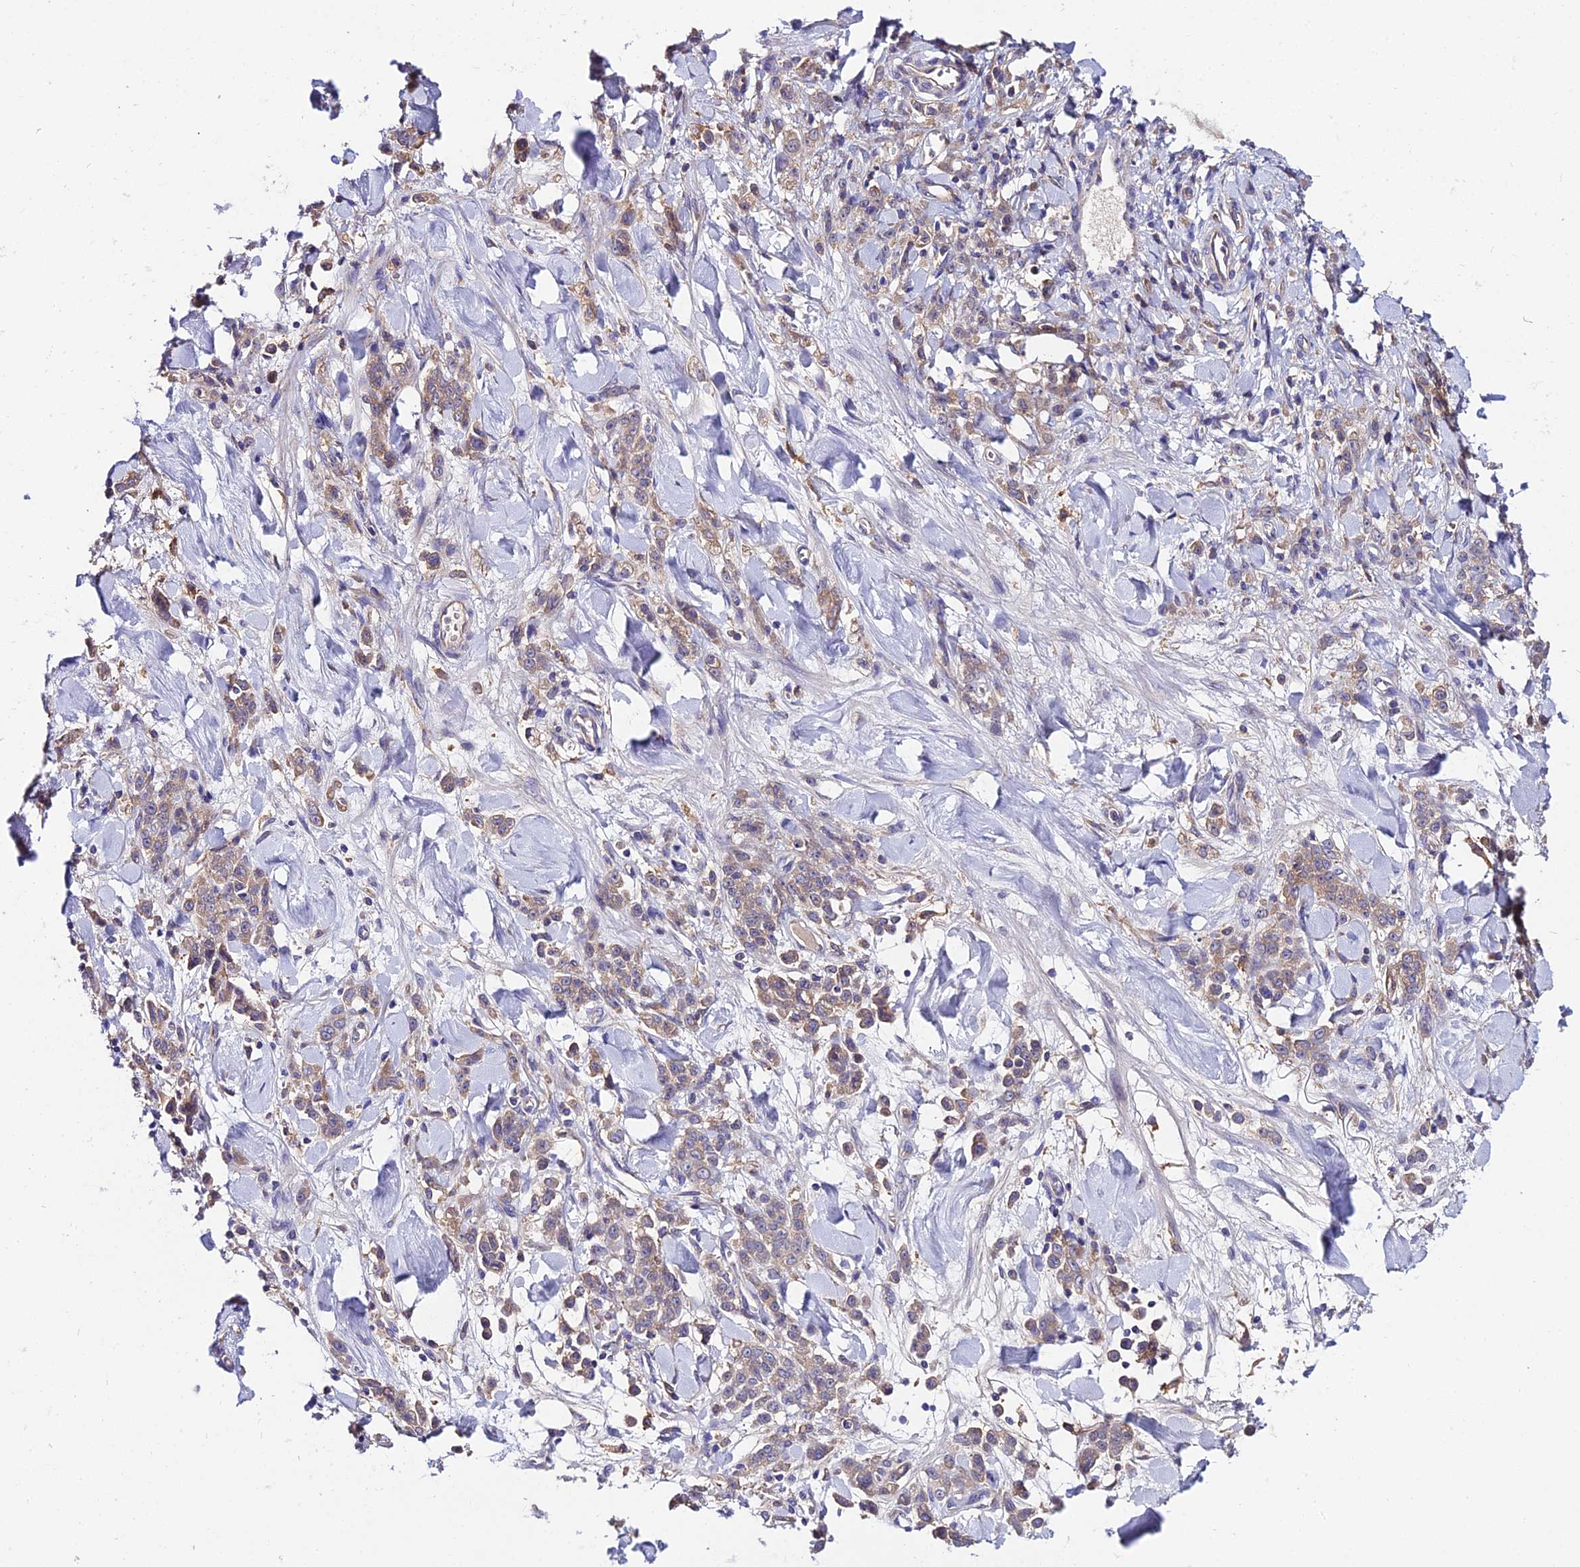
{"staining": {"intensity": "weak", "quantity": ">75%", "location": "cytoplasmic/membranous"}, "tissue": "stomach cancer", "cell_type": "Tumor cells", "image_type": "cancer", "snomed": [{"axis": "morphology", "description": "Normal tissue, NOS"}, {"axis": "morphology", "description": "Adenocarcinoma, NOS"}, {"axis": "topography", "description": "Stomach"}], "caption": "IHC (DAB (3,3'-diaminobenzidine)) staining of stomach cancer displays weak cytoplasmic/membranous protein positivity in about >75% of tumor cells. (Brightfield microscopy of DAB IHC at high magnification).", "gene": "C2orf69", "patient": {"sex": "male", "age": 82}}